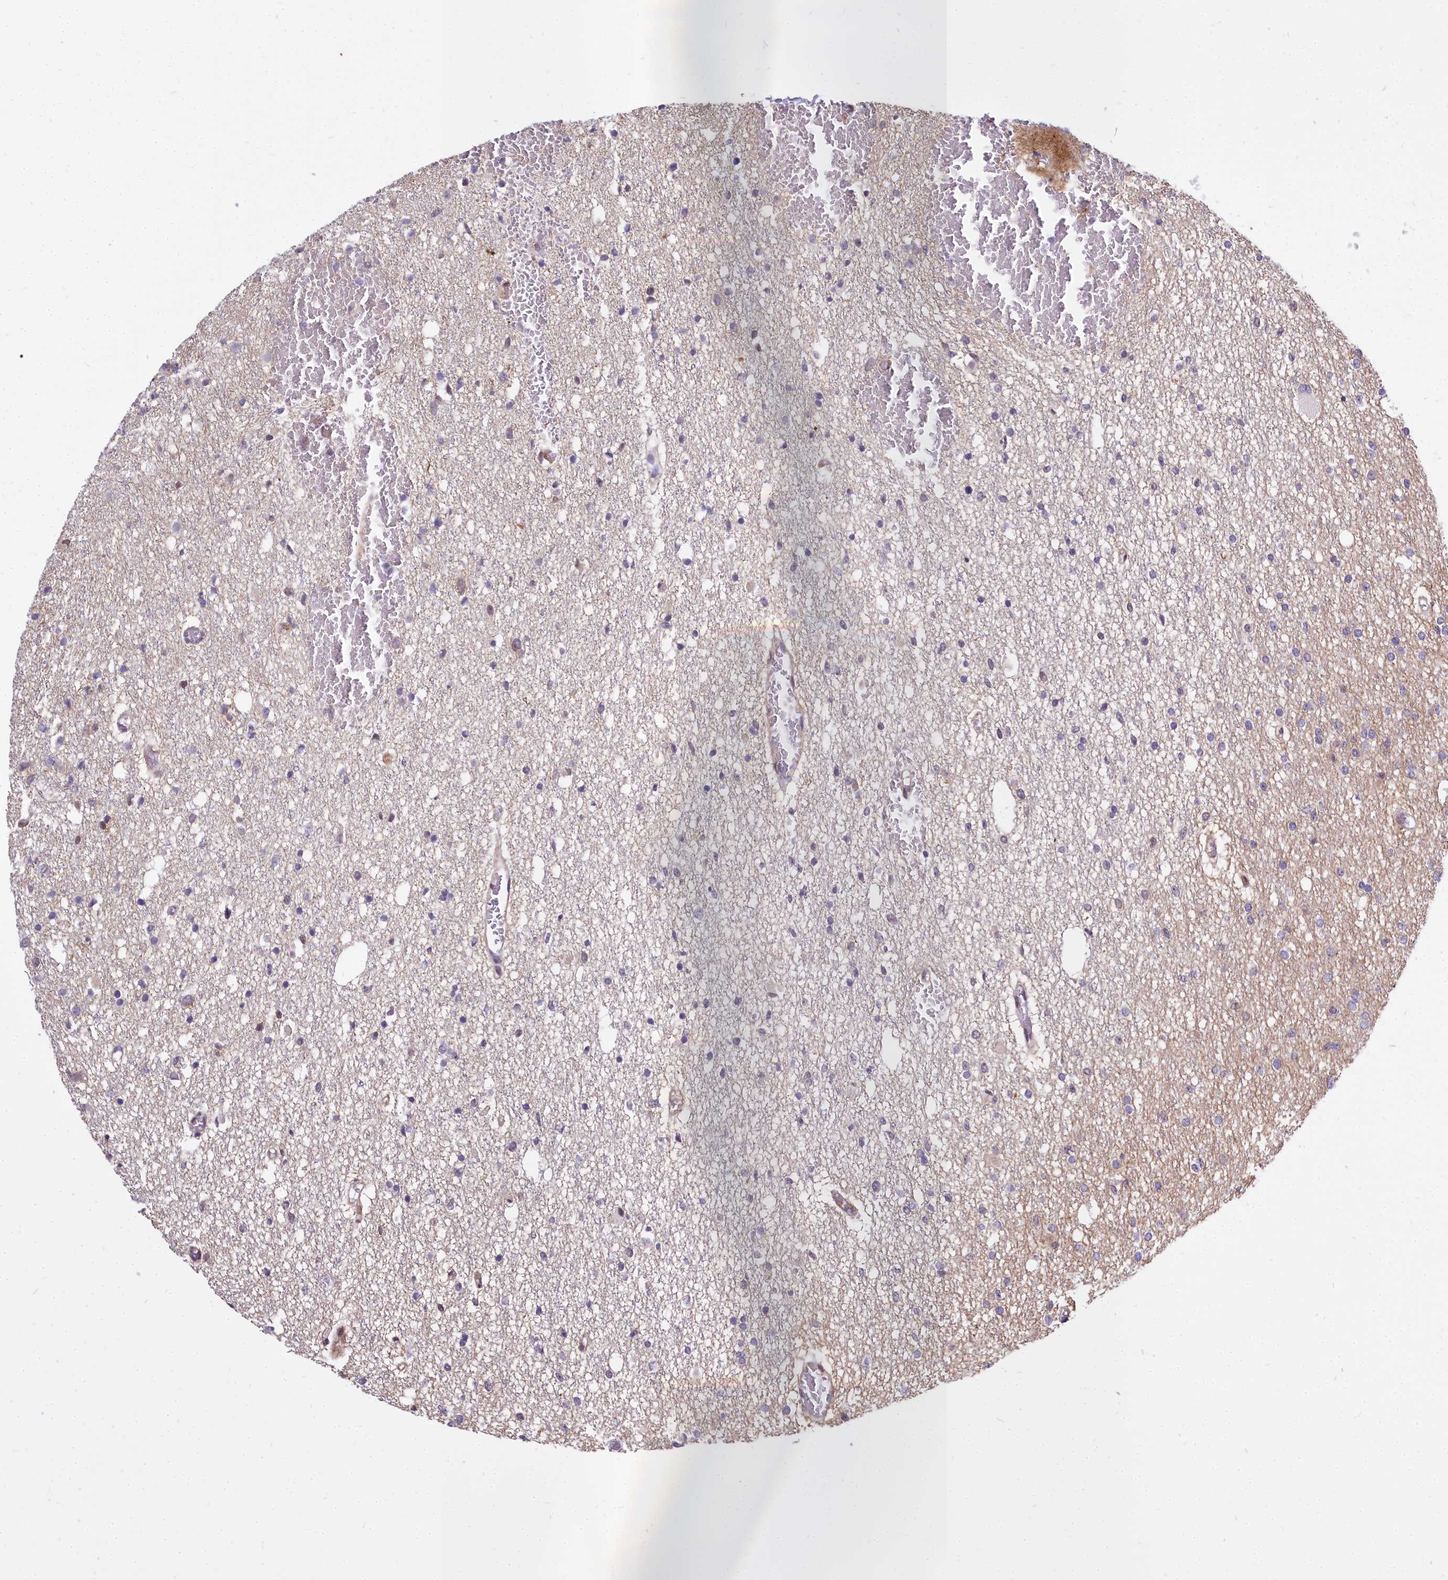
{"staining": {"intensity": "weak", "quantity": "<25%", "location": "cytoplasmic/membranous"}, "tissue": "glioma", "cell_type": "Tumor cells", "image_type": "cancer", "snomed": [{"axis": "morphology", "description": "Glioma, malignant, Low grade"}, {"axis": "topography", "description": "Brain"}], "caption": "Glioma was stained to show a protein in brown. There is no significant staining in tumor cells.", "gene": "ABCB8", "patient": {"sex": "female", "age": 22}}